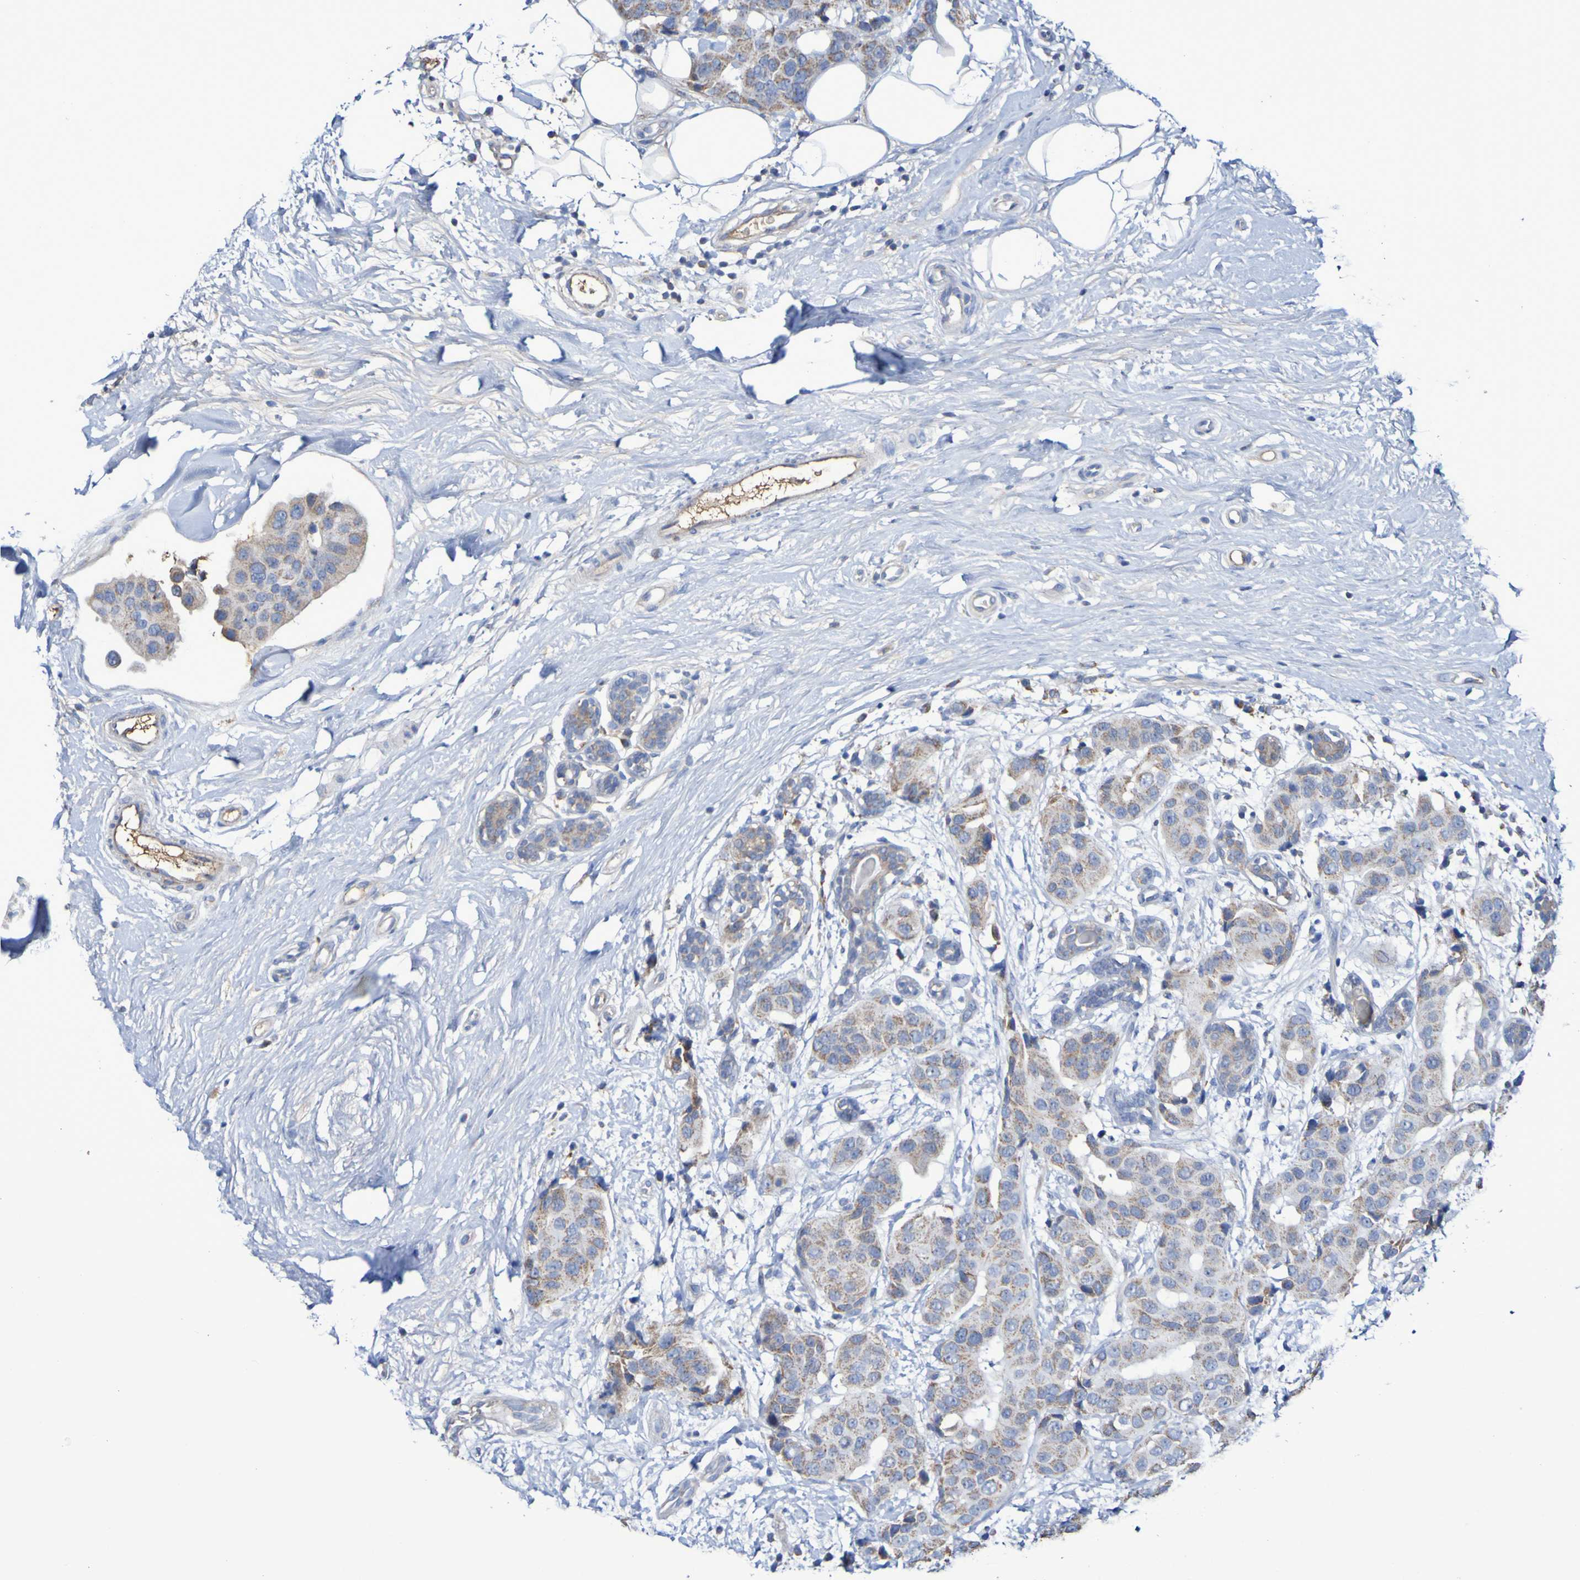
{"staining": {"intensity": "weak", "quantity": ">75%", "location": "cytoplasmic/membranous"}, "tissue": "breast cancer", "cell_type": "Tumor cells", "image_type": "cancer", "snomed": [{"axis": "morphology", "description": "Normal tissue, NOS"}, {"axis": "morphology", "description": "Duct carcinoma"}, {"axis": "topography", "description": "Breast"}], "caption": "A brown stain labels weak cytoplasmic/membranous expression of a protein in breast cancer (invasive ductal carcinoma) tumor cells. (DAB (3,3'-diaminobenzidine) = brown stain, brightfield microscopy at high magnification).", "gene": "CNTN2", "patient": {"sex": "female", "age": 39}}